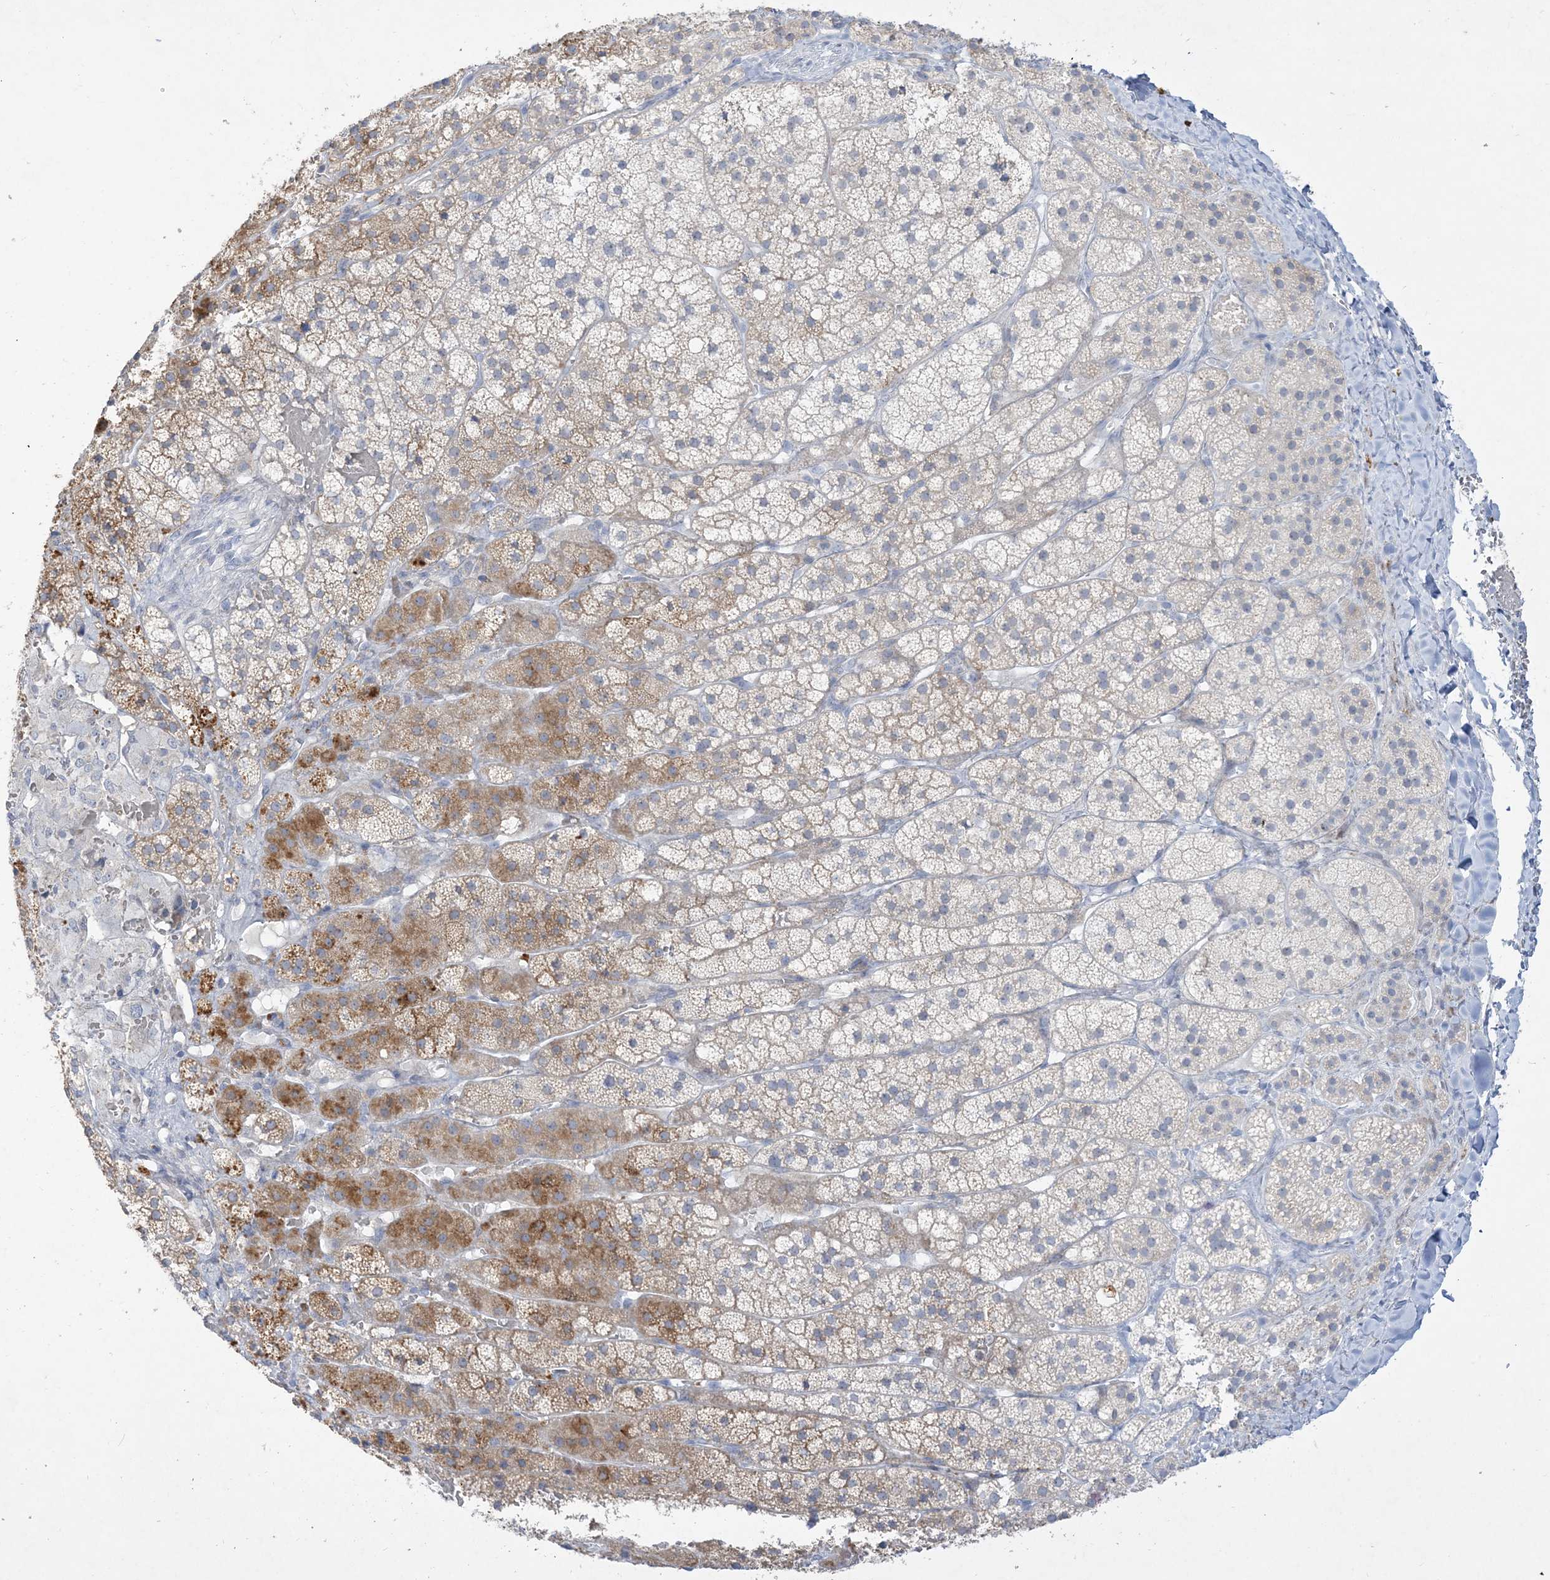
{"staining": {"intensity": "moderate", "quantity": "<25%", "location": "cytoplasmic/membranous"}, "tissue": "adrenal gland", "cell_type": "Glandular cells", "image_type": "normal", "snomed": [{"axis": "morphology", "description": "Normal tissue, NOS"}, {"axis": "topography", "description": "Adrenal gland"}], "caption": "Unremarkable adrenal gland demonstrates moderate cytoplasmic/membranous positivity in approximately <25% of glandular cells (Stains: DAB (3,3'-diaminobenzidine) in brown, nuclei in blue, Microscopy: brightfield microscopy at high magnification)..", "gene": "LOXL3", "patient": {"sex": "female", "age": 44}}